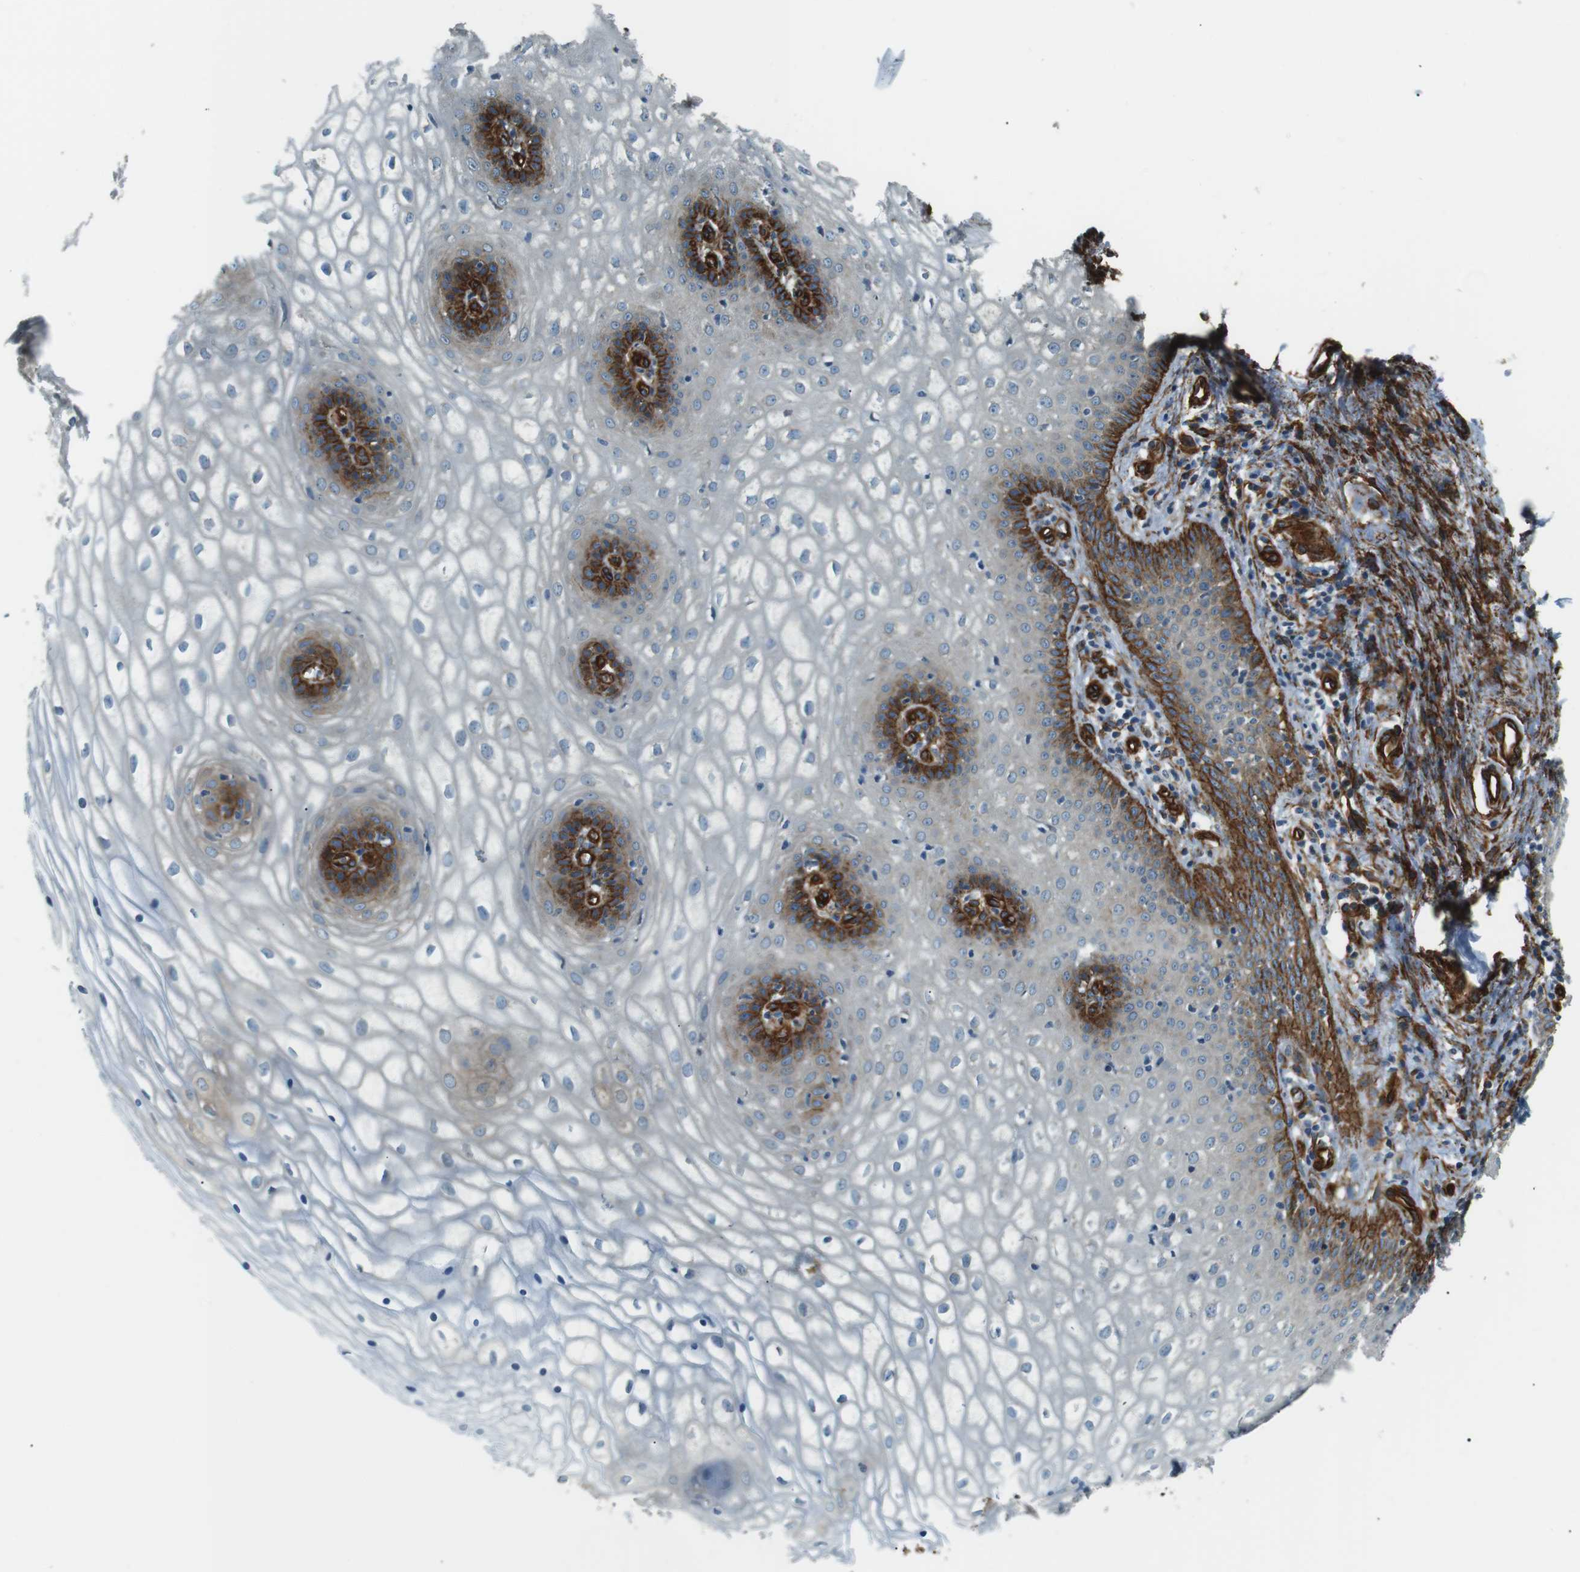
{"staining": {"intensity": "strong", "quantity": "<25%", "location": "cytoplasmic/membranous"}, "tissue": "vagina", "cell_type": "Squamous epithelial cells", "image_type": "normal", "snomed": [{"axis": "morphology", "description": "Normal tissue, NOS"}, {"axis": "topography", "description": "Vagina"}], "caption": "The micrograph shows a brown stain indicating the presence of a protein in the cytoplasmic/membranous of squamous epithelial cells in vagina. The staining was performed using DAB (3,3'-diaminobenzidine), with brown indicating positive protein expression. Nuclei are stained blue with hematoxylin.", "gene": "ODR4", "patient": {"sex": "female", "age": 34}}